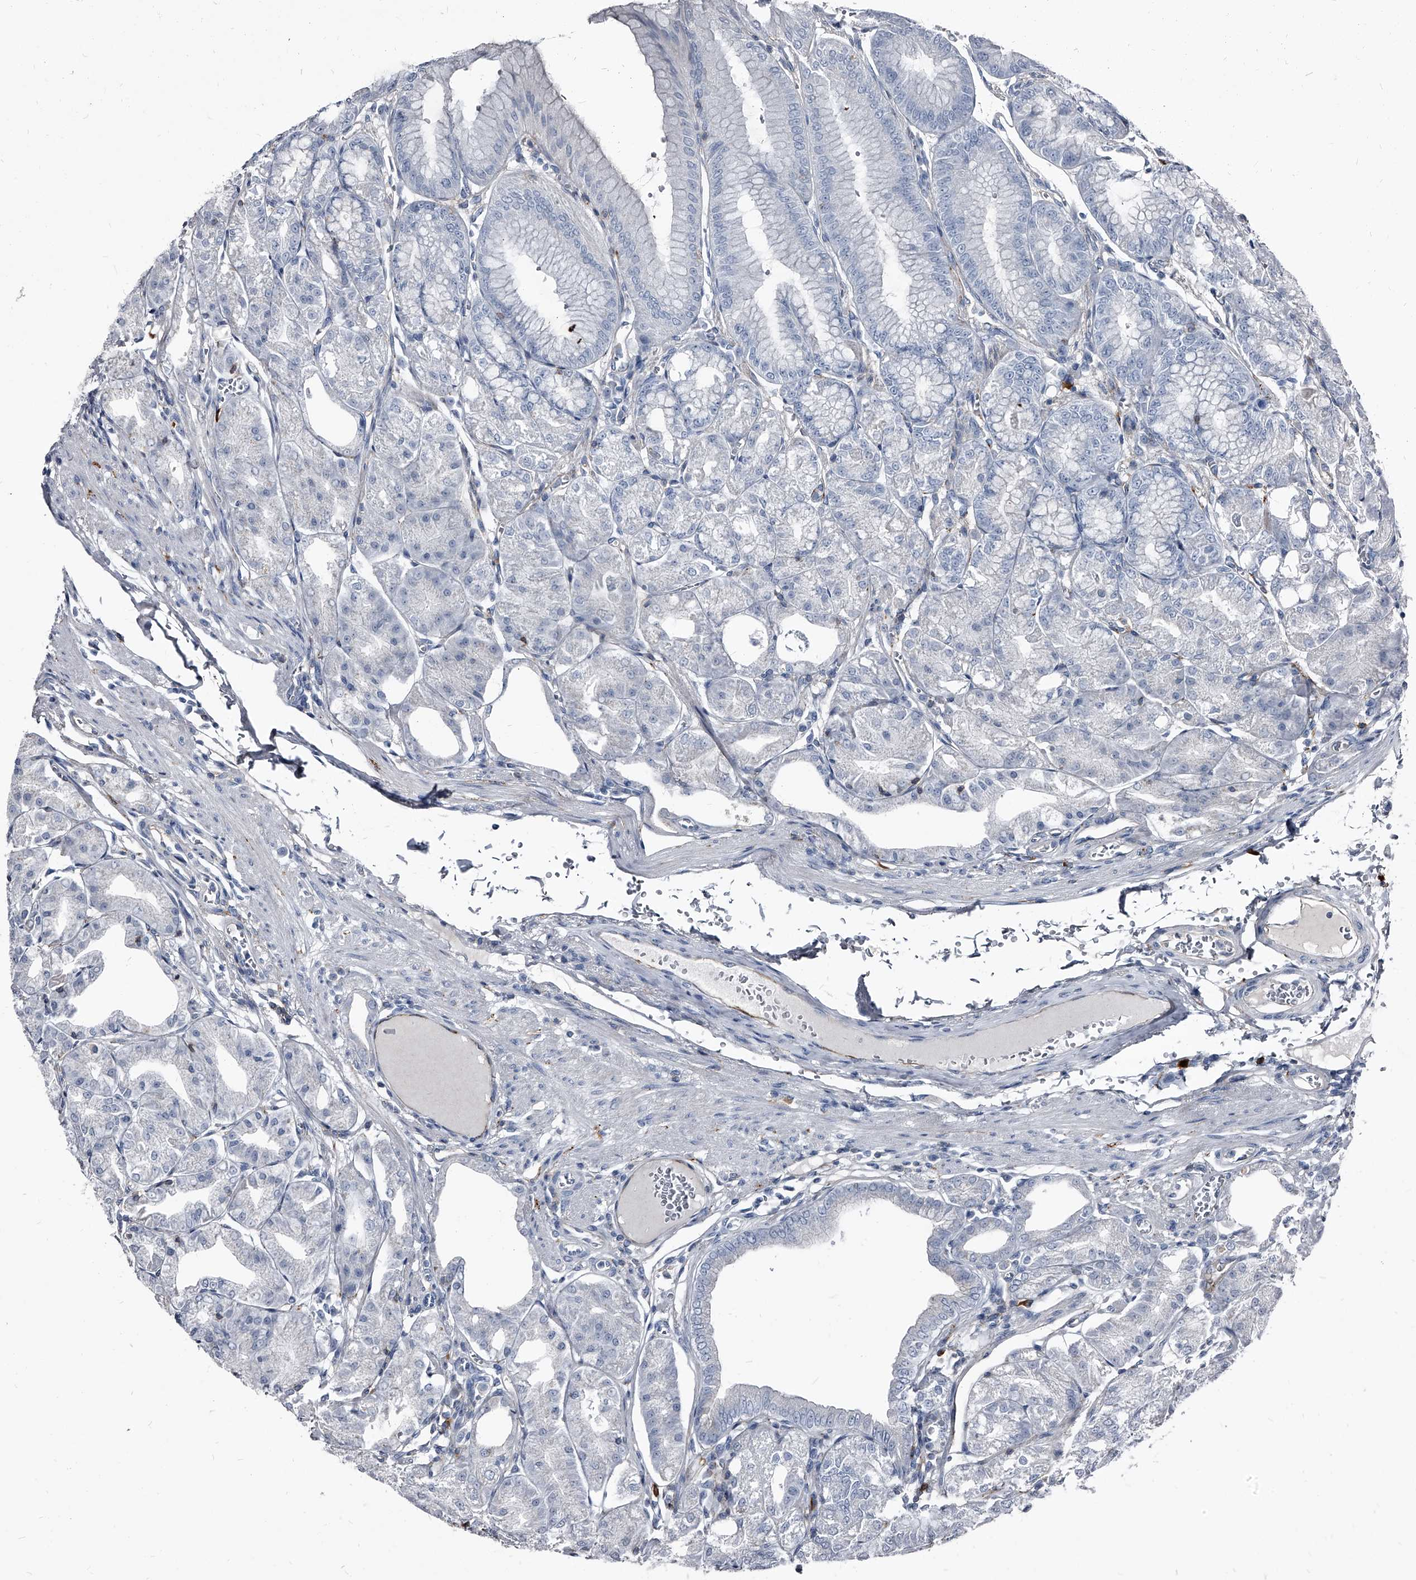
{"staining": {"intensity": "negative", "quantity": "none", "location": "none"}, "tissue": "stomach", "cell_type": "Glandular cells", "image_type": "normal", "snomed": [{"axis": "morphology", "description": "Normal tissue, NOS"}, {"axis": "topography", "description": "Stomach, lower"}], "caption": "Protein analysis of benign stomach demonstrates no significant expression in glandular cells.", "gene": "PGLYRP3", "patient": {"sex": "male", "age": 71}}